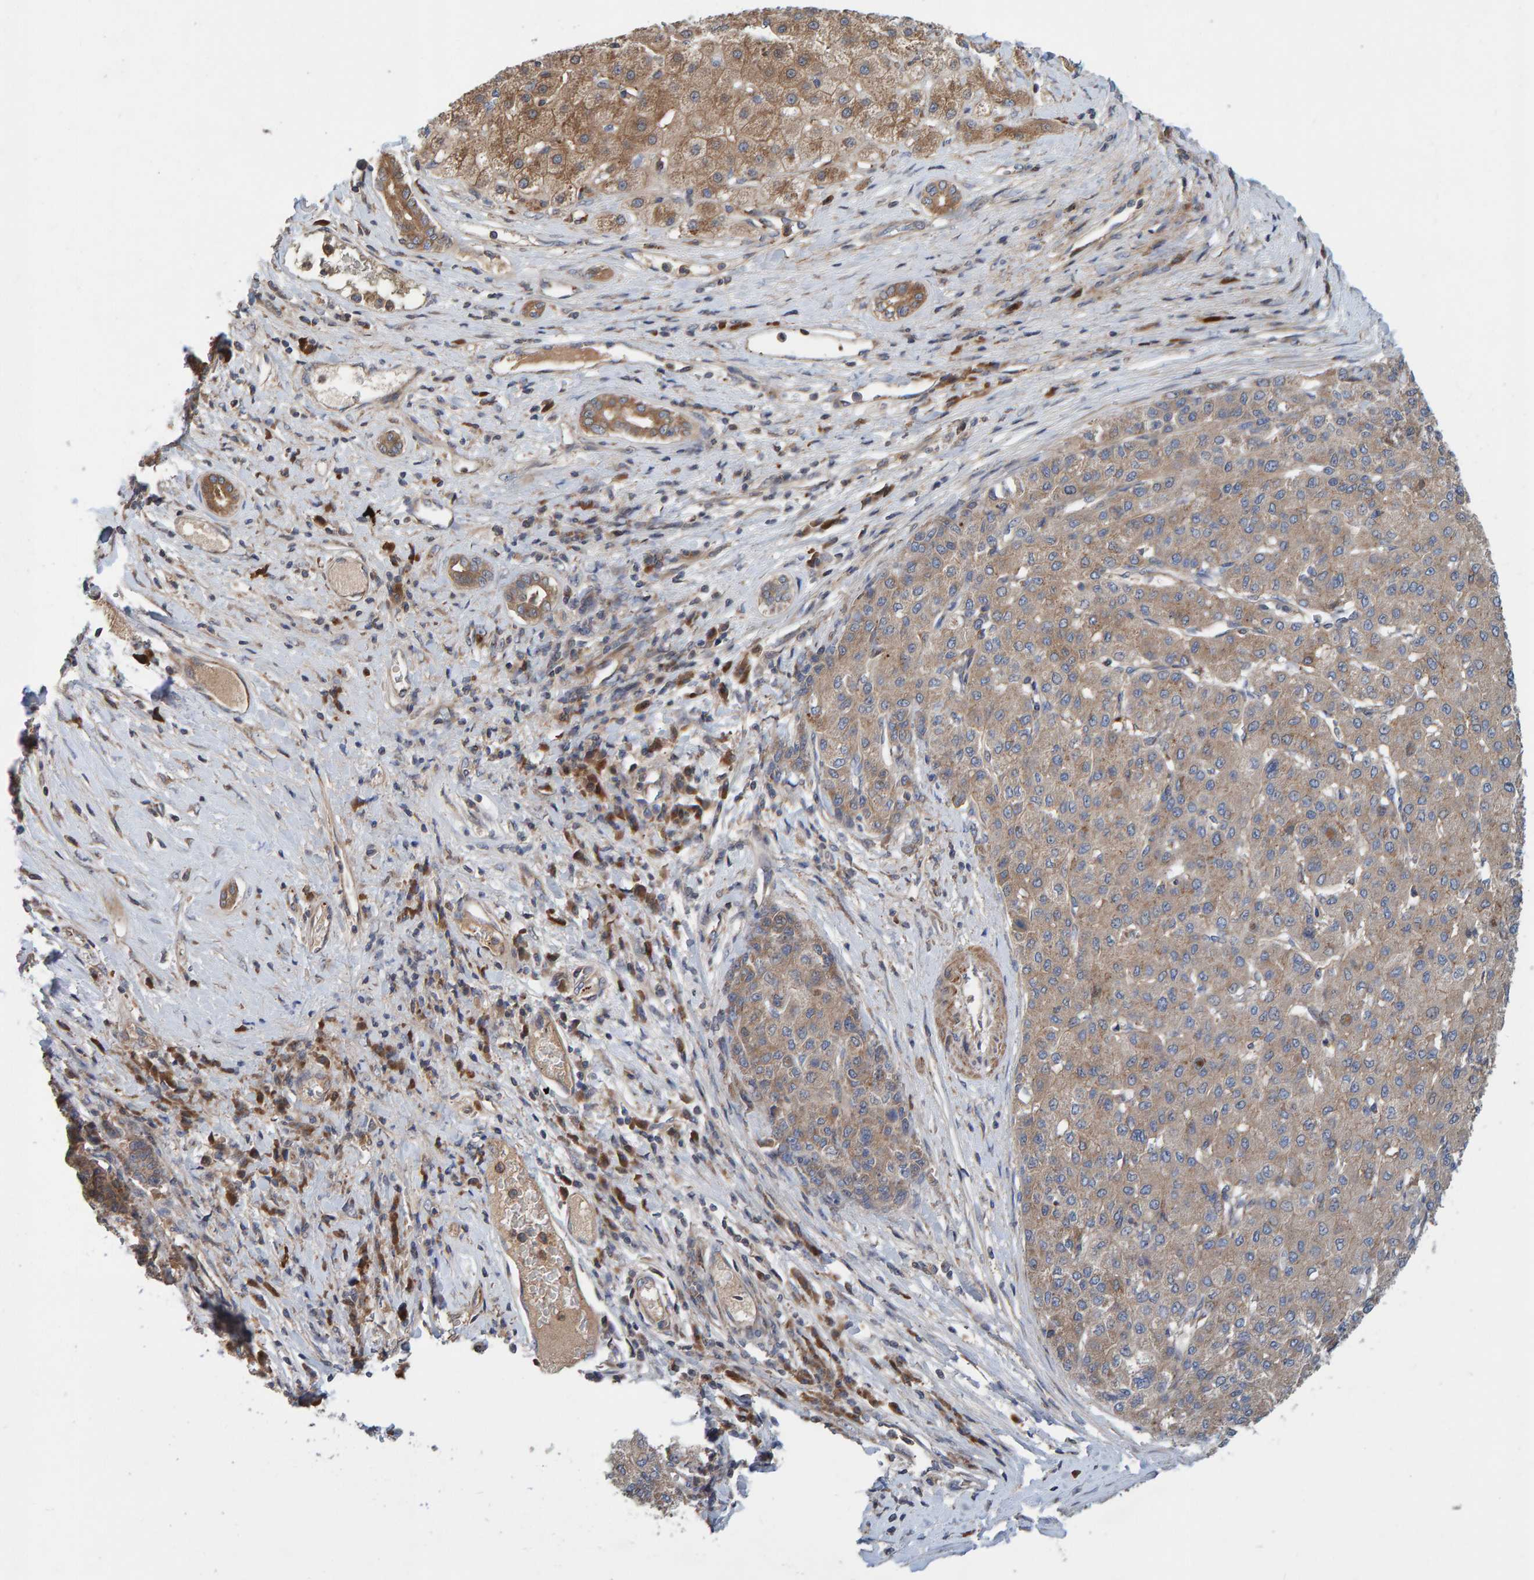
{"staining": {"intensity": "weak", "quantity": ">75%", "location": "cytoplasmic/membranous"}, "tissue": "liver cancer", "cell_type": "Tumor cells", "image_type": "cancer", "snomed": [{"axis": "morphology", "description": "Carcinoma, Hepatocellular, NOS"}, {"axis": "topography", "description": "Liver"}], "caption": "Weak cytoplasmic/membranous positivity is seen in approximately >75% of tumor cells in liver cancer.", "gene": "KIAA0753", "patient": {"sex": "male", "age": 65}}